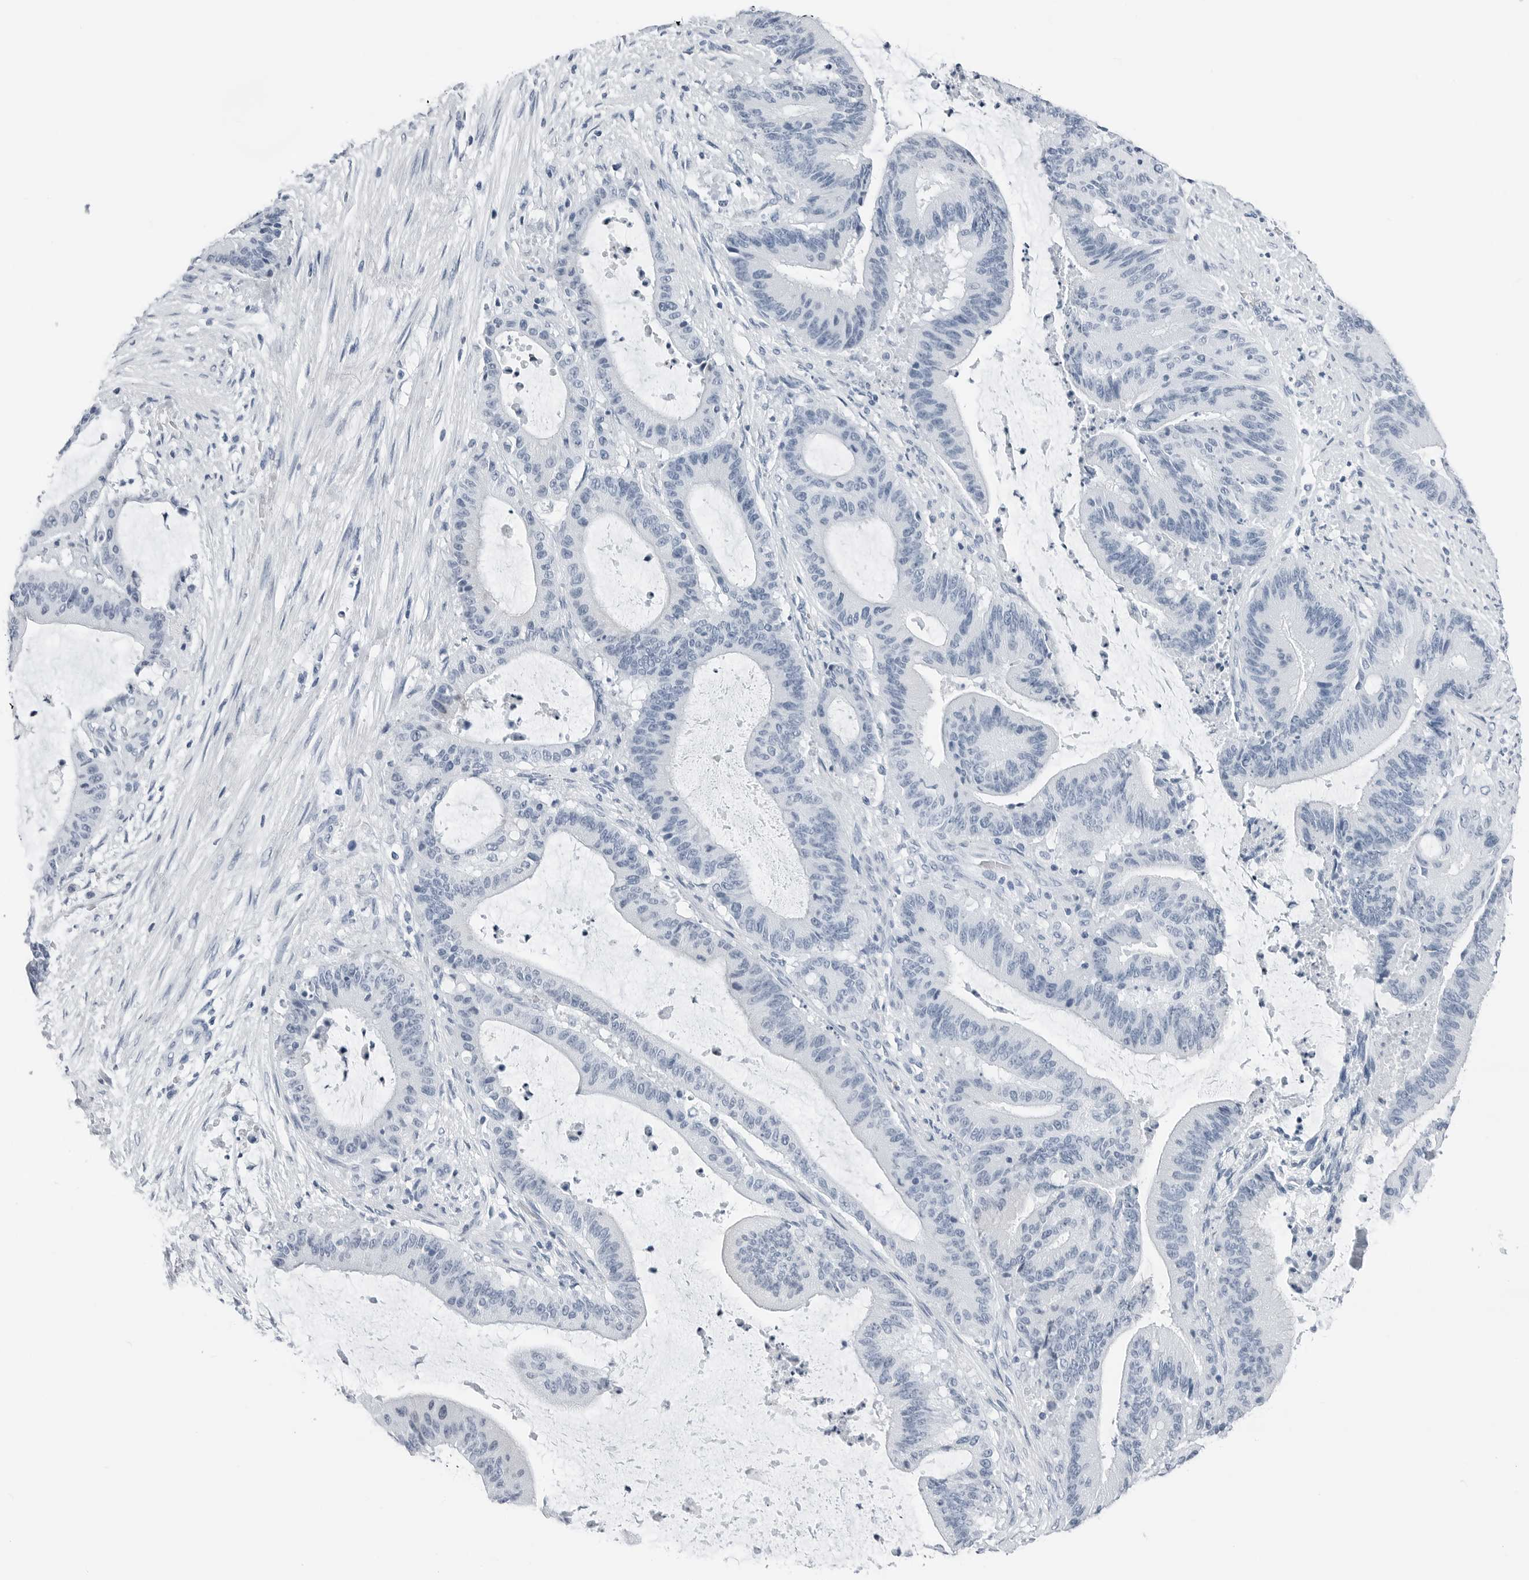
{"staining": {"intensity": "negative", "quantity": "none", "location": "none"}, "tissue": "liver cancer", "cell_type": "Tumor cells", "image_type": "cancer", "snomed": [{"axis": "morphology", "description": "Normal tissue, NOS"}, {"axis": "morphology", "description": "Cholangiocarcinoma"}, {"axis": "topography", "description": "Liver"}, {"axis": "topography", "description": "Peripheral nerve tissue"}], "caption": "Tumor cells are negative for protein expression in human cholangiocarcinoma (liver). The staining is performed using DAB brown chromogen with nuclei counter-stained in using hematoxylin.", "gene": "SLPI", "patient": {"sex": "female", "age": 73}}